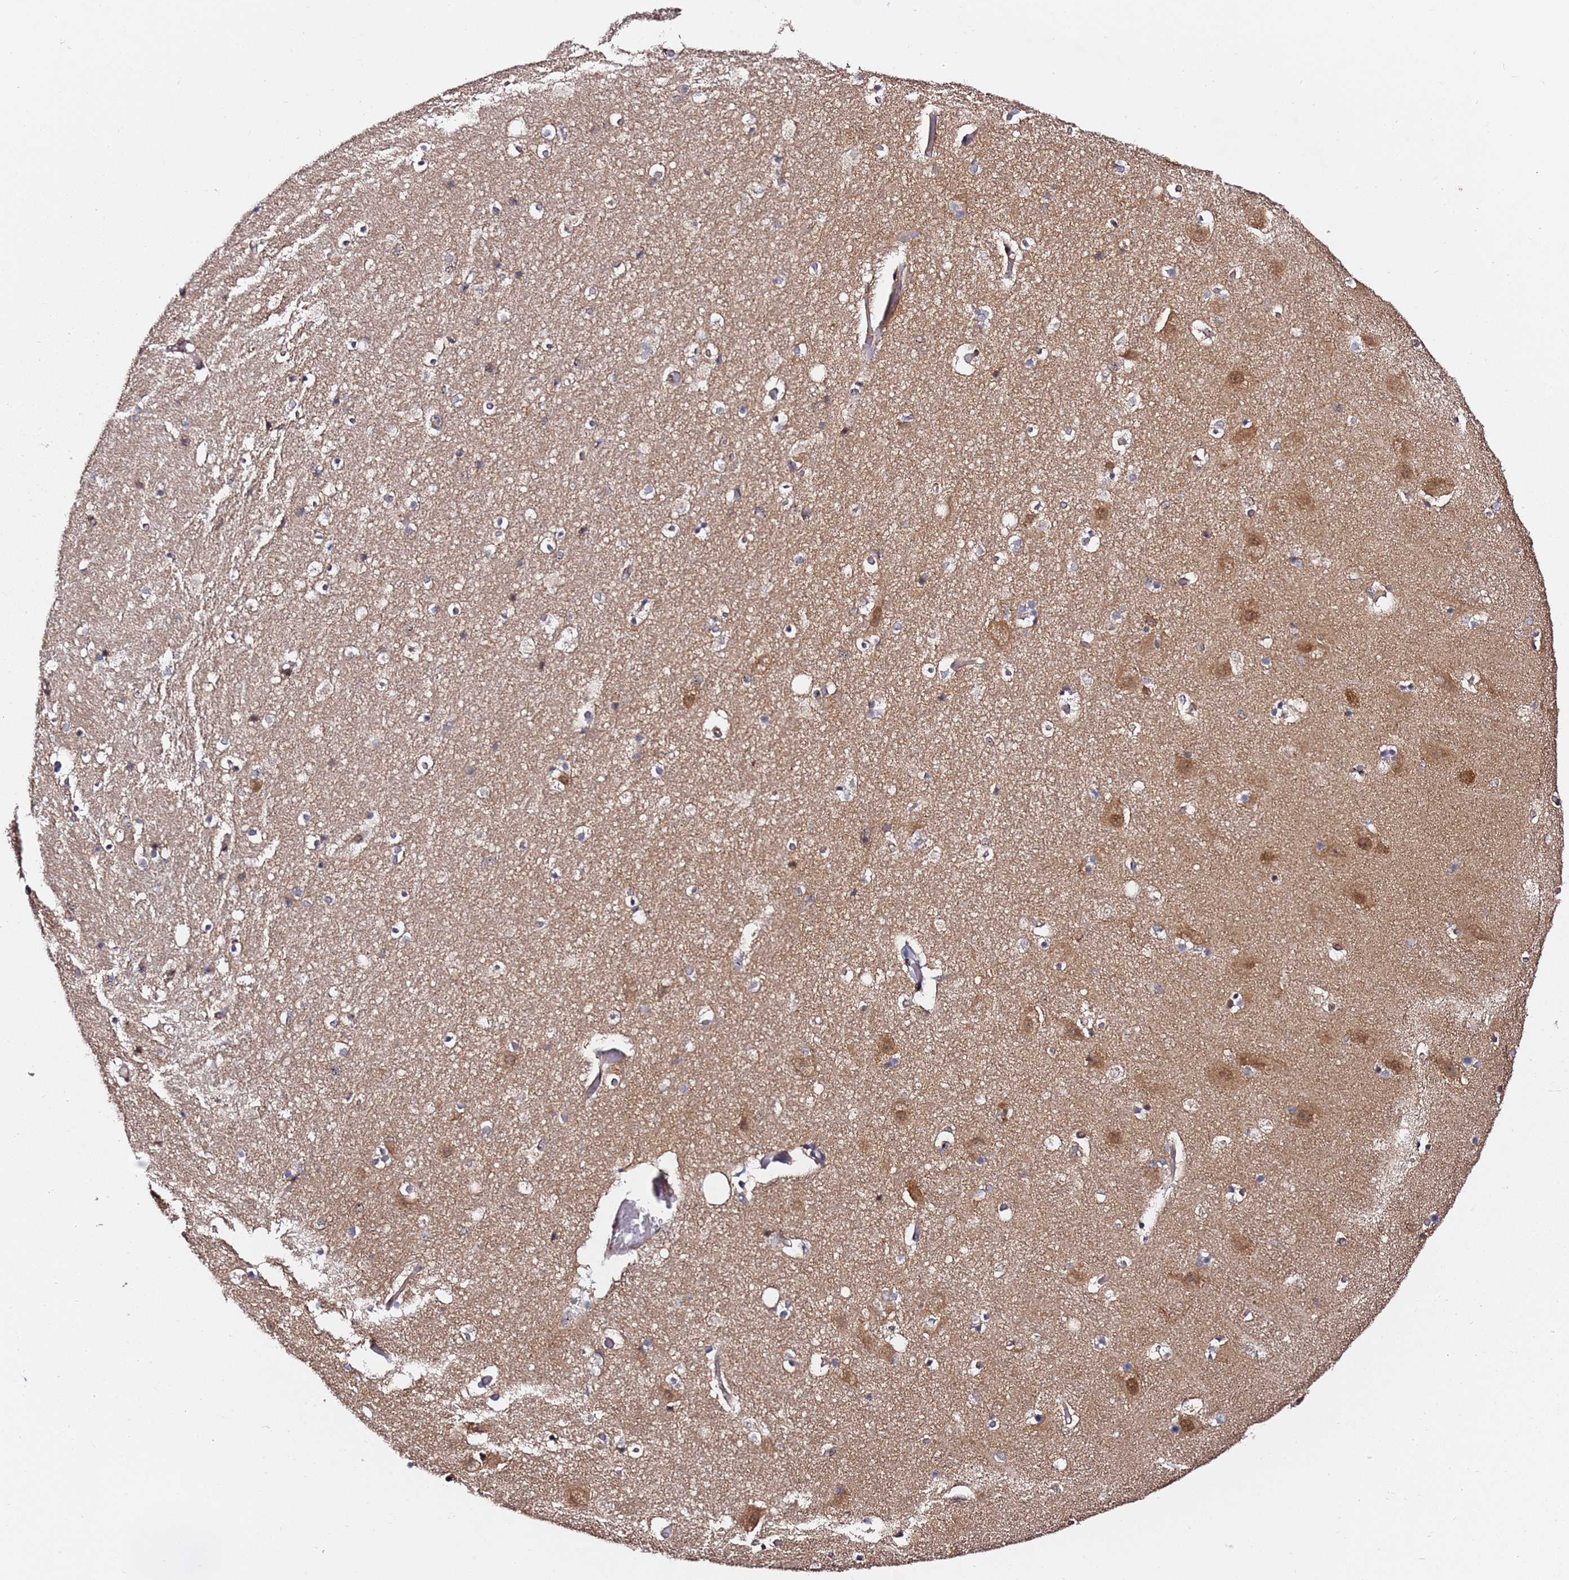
{"staining": {"intensity": "weak", "quantity": "25%-75%", "location": "cytoplasmic/membranous"}, "tissue": "hippocampus", "cell_type": "Glial cells", "image_type": "normal", "snomed": [{"axis": "morphology", "description": "Normal tissue, NOS"}, {"axis": "topography", "description": "Hippocampus"}], "caption": "A brown stain highlights weak cytoplasmic/membranous expression of a protein in glial cells of benign hippocampus.", "gene": "TP53AIP1", "patient": {"sex": "female", "age": 52}}